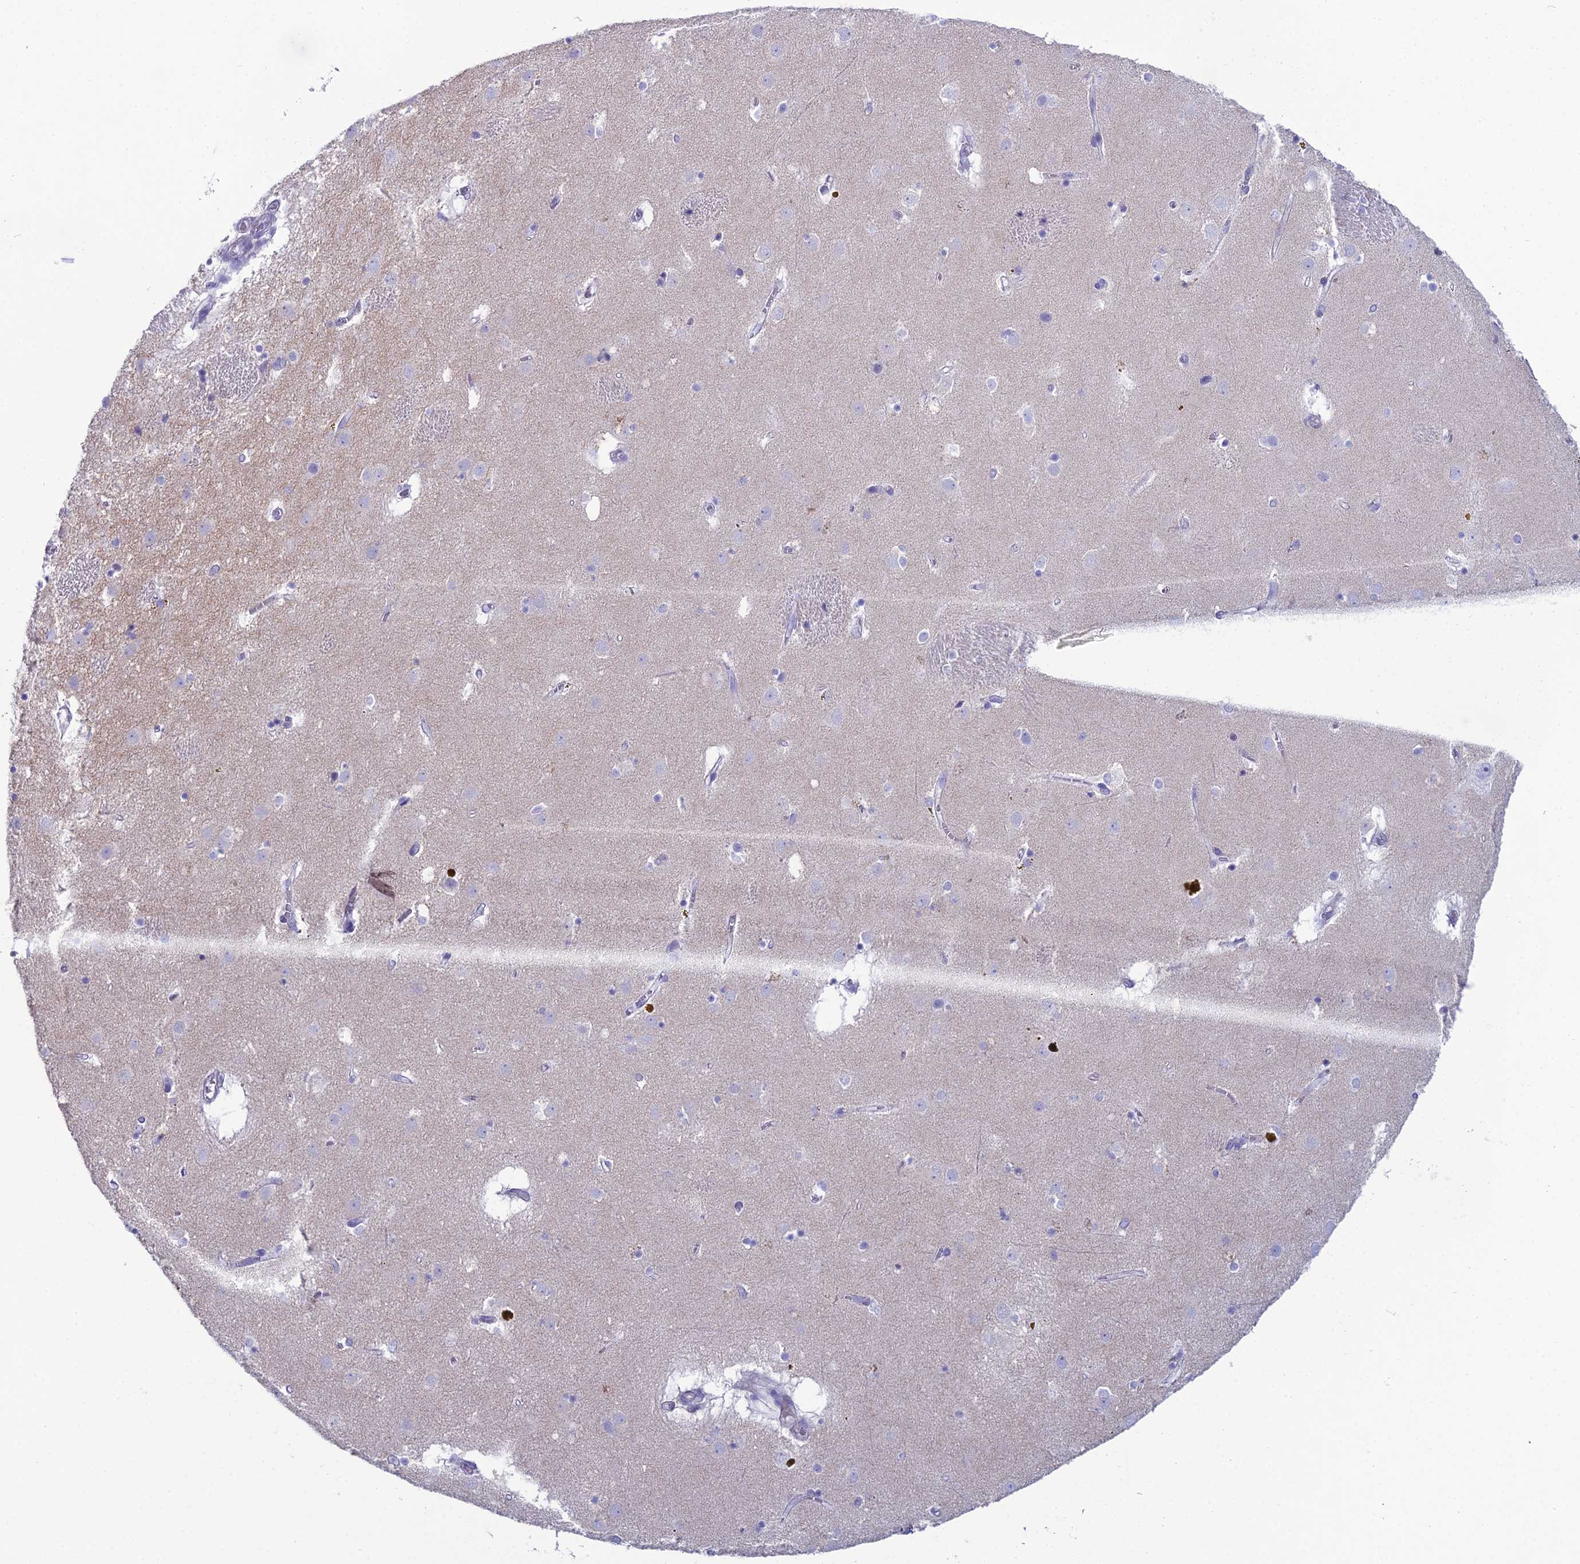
{"staining": {"intensity": "negative", "quantity": "none", "location": "none"}, "tissue": "caudate", "cell_type": "Glial cells", "image_type": "normal", "snomed": [{"axis": "morphology", "description": "Normal tissue, NOS"}, {"axis": "topography", "description": "Lateral ventricle wall"}], "caption": "Caudate stained for a protein using immunohistochemistry (IHC) reveals no expression glial cells.", "gene": "ACE", "patient": {"sex": "male", "age": 70}}